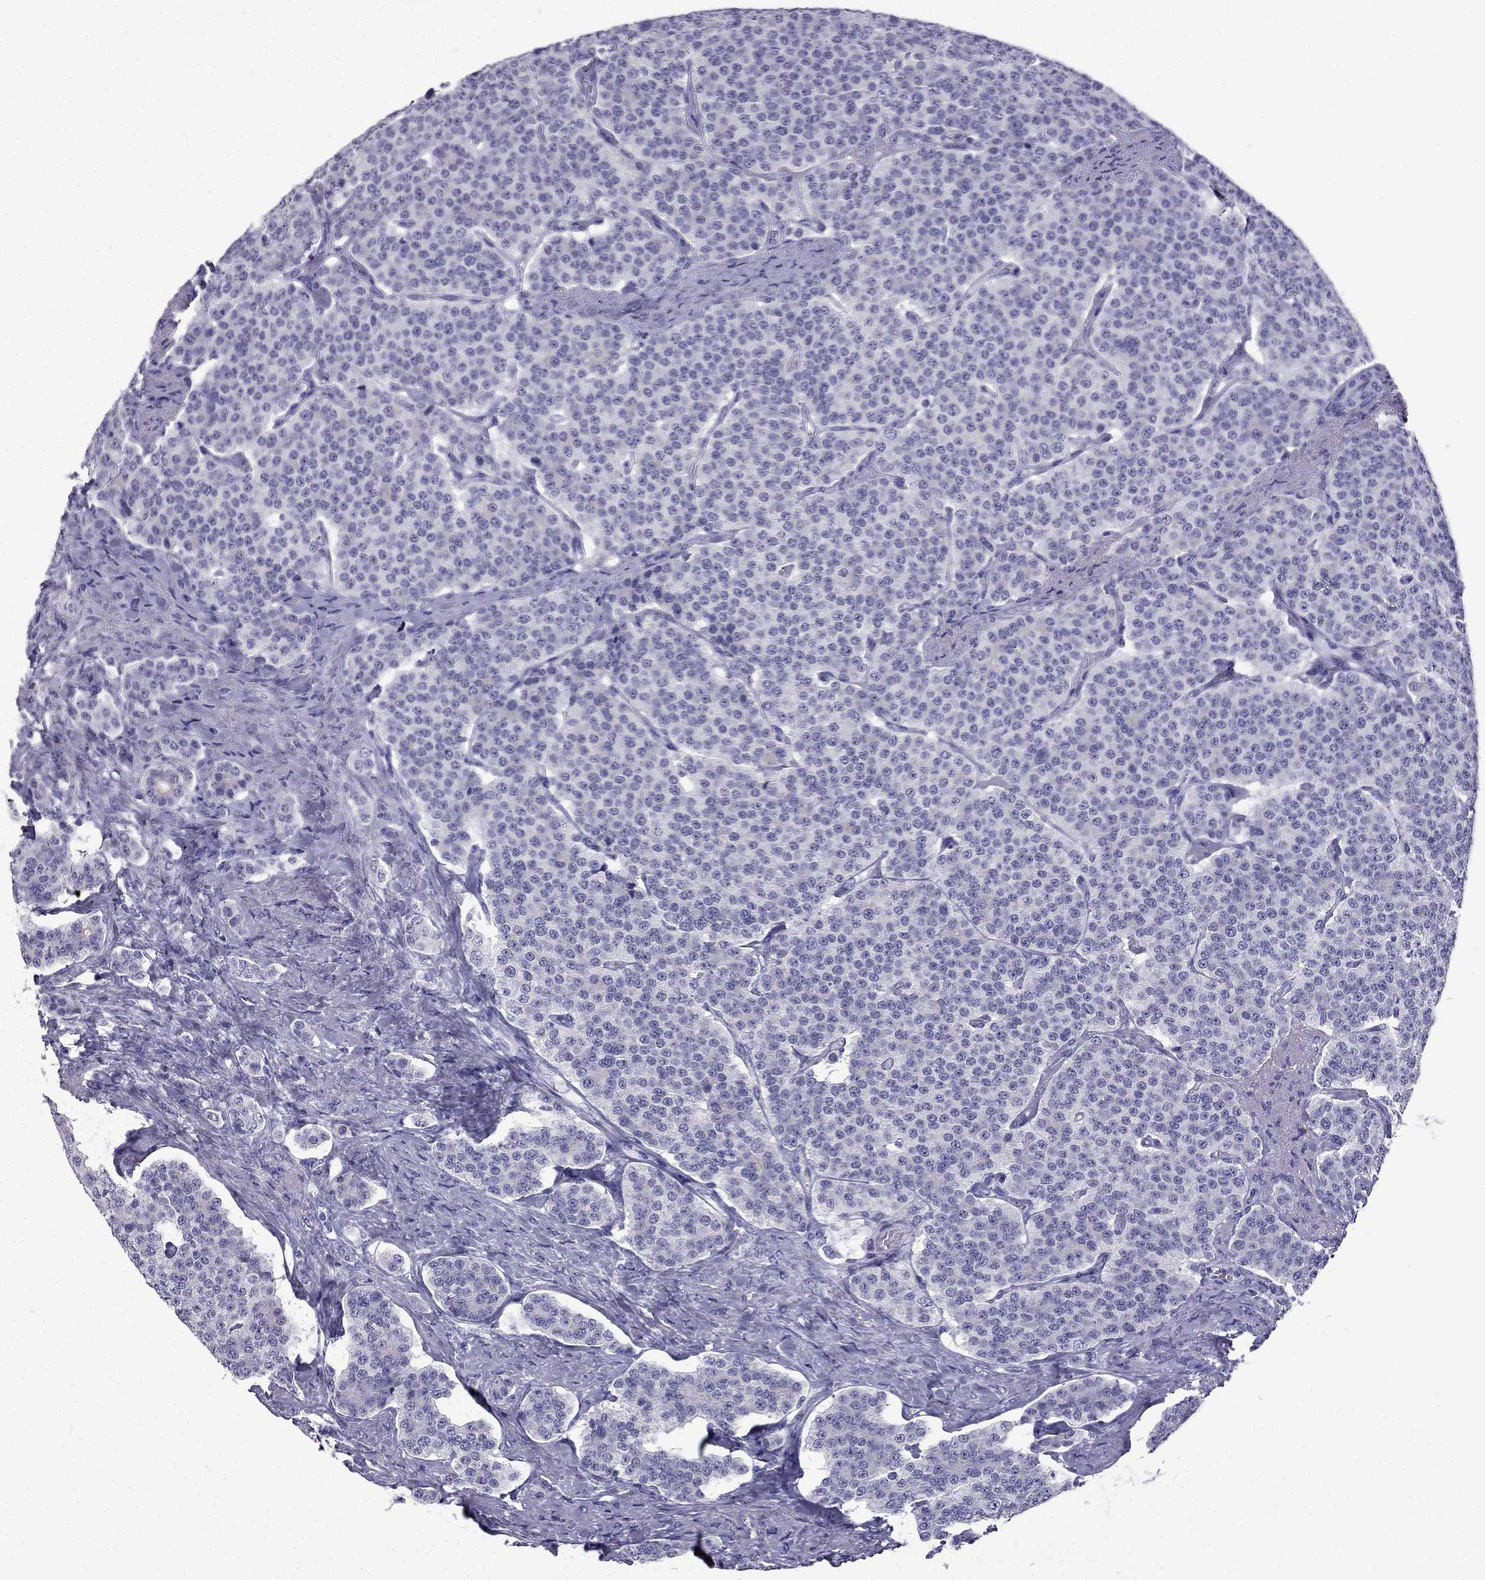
{"staining": {"intensity": "negative", "quantity": "none", "location": "none"}, "tissue": "carcinoid", "cell_type": "Tumor cells", "image_type": "cancer", "snomed": [{"axis": "morphology", "description": "Carcinoid, malignant, NOS"}, {"axis": "topography", "description": "Small intestine"}], "caption": "Tumor cells show no significant expression in carcinoid (malignant). (DAB (3,3'-diaminobenzidine) immunohistochemistry (IHC), high magnification).", "gene": "GJA8", "patient": {"sex": "female", "age": 58}}